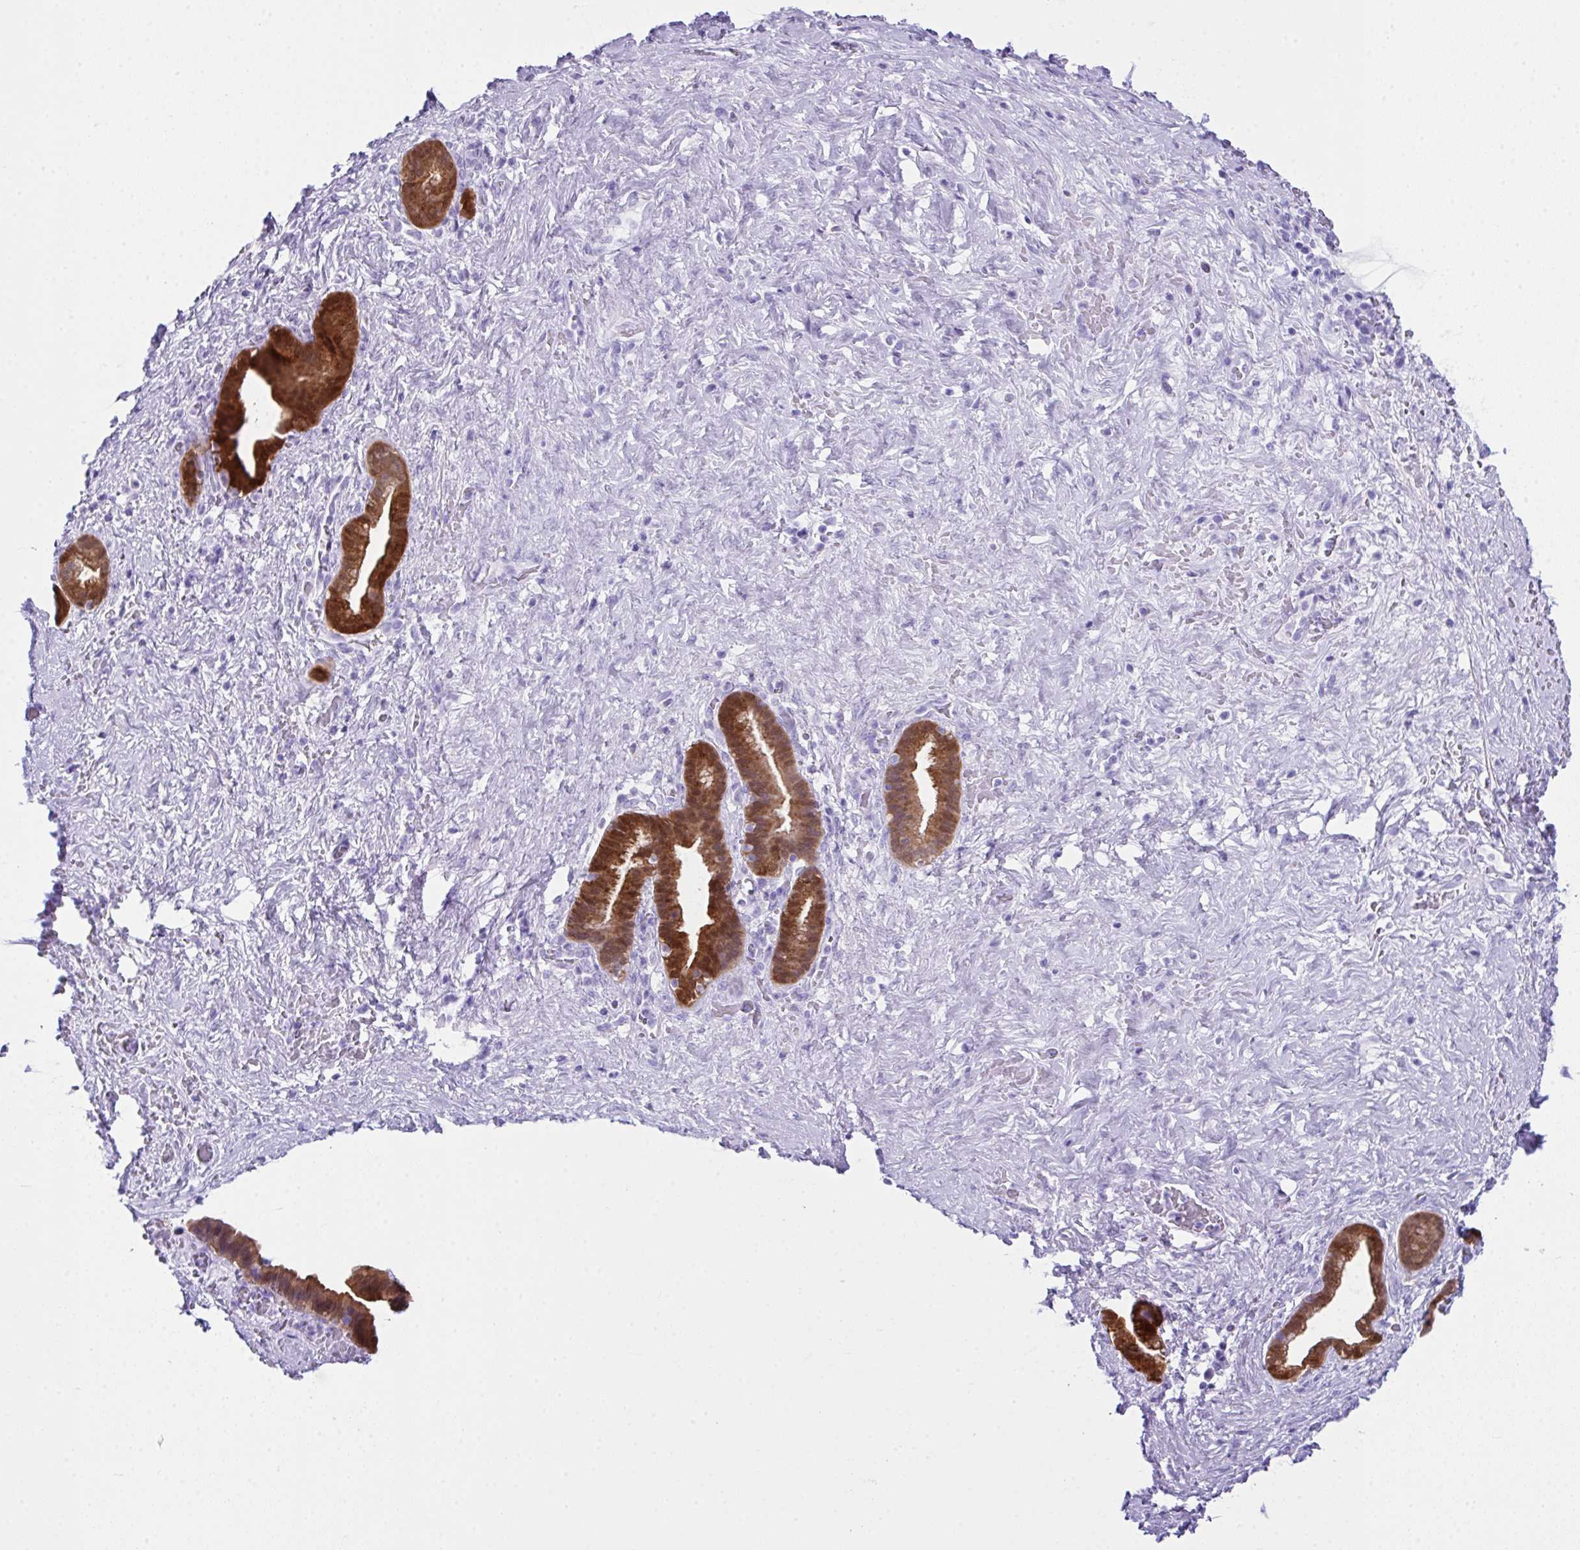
{"staining": {"intensity": "strong", "quantity": ">75%", "location": "cytoplasmic/membranous"}, "tissue": "pancreatic cancer", "cell_type": "Tumor cells", "image_type": "cancer", "snomed": [{"axis": "morphology", "description": "Adenocarcinoma, NOS"}, {"axis": "topography", "description": "Pancreas"}], "caption": "Brown immunohistochemical staining in pancreatic adenocarcinoma shows strong cytoplasmic/membranous positivity in approximately >75% of tumor cells.", "gene": "LGALS4", "patient": {"sex": "male", "age": 44}}